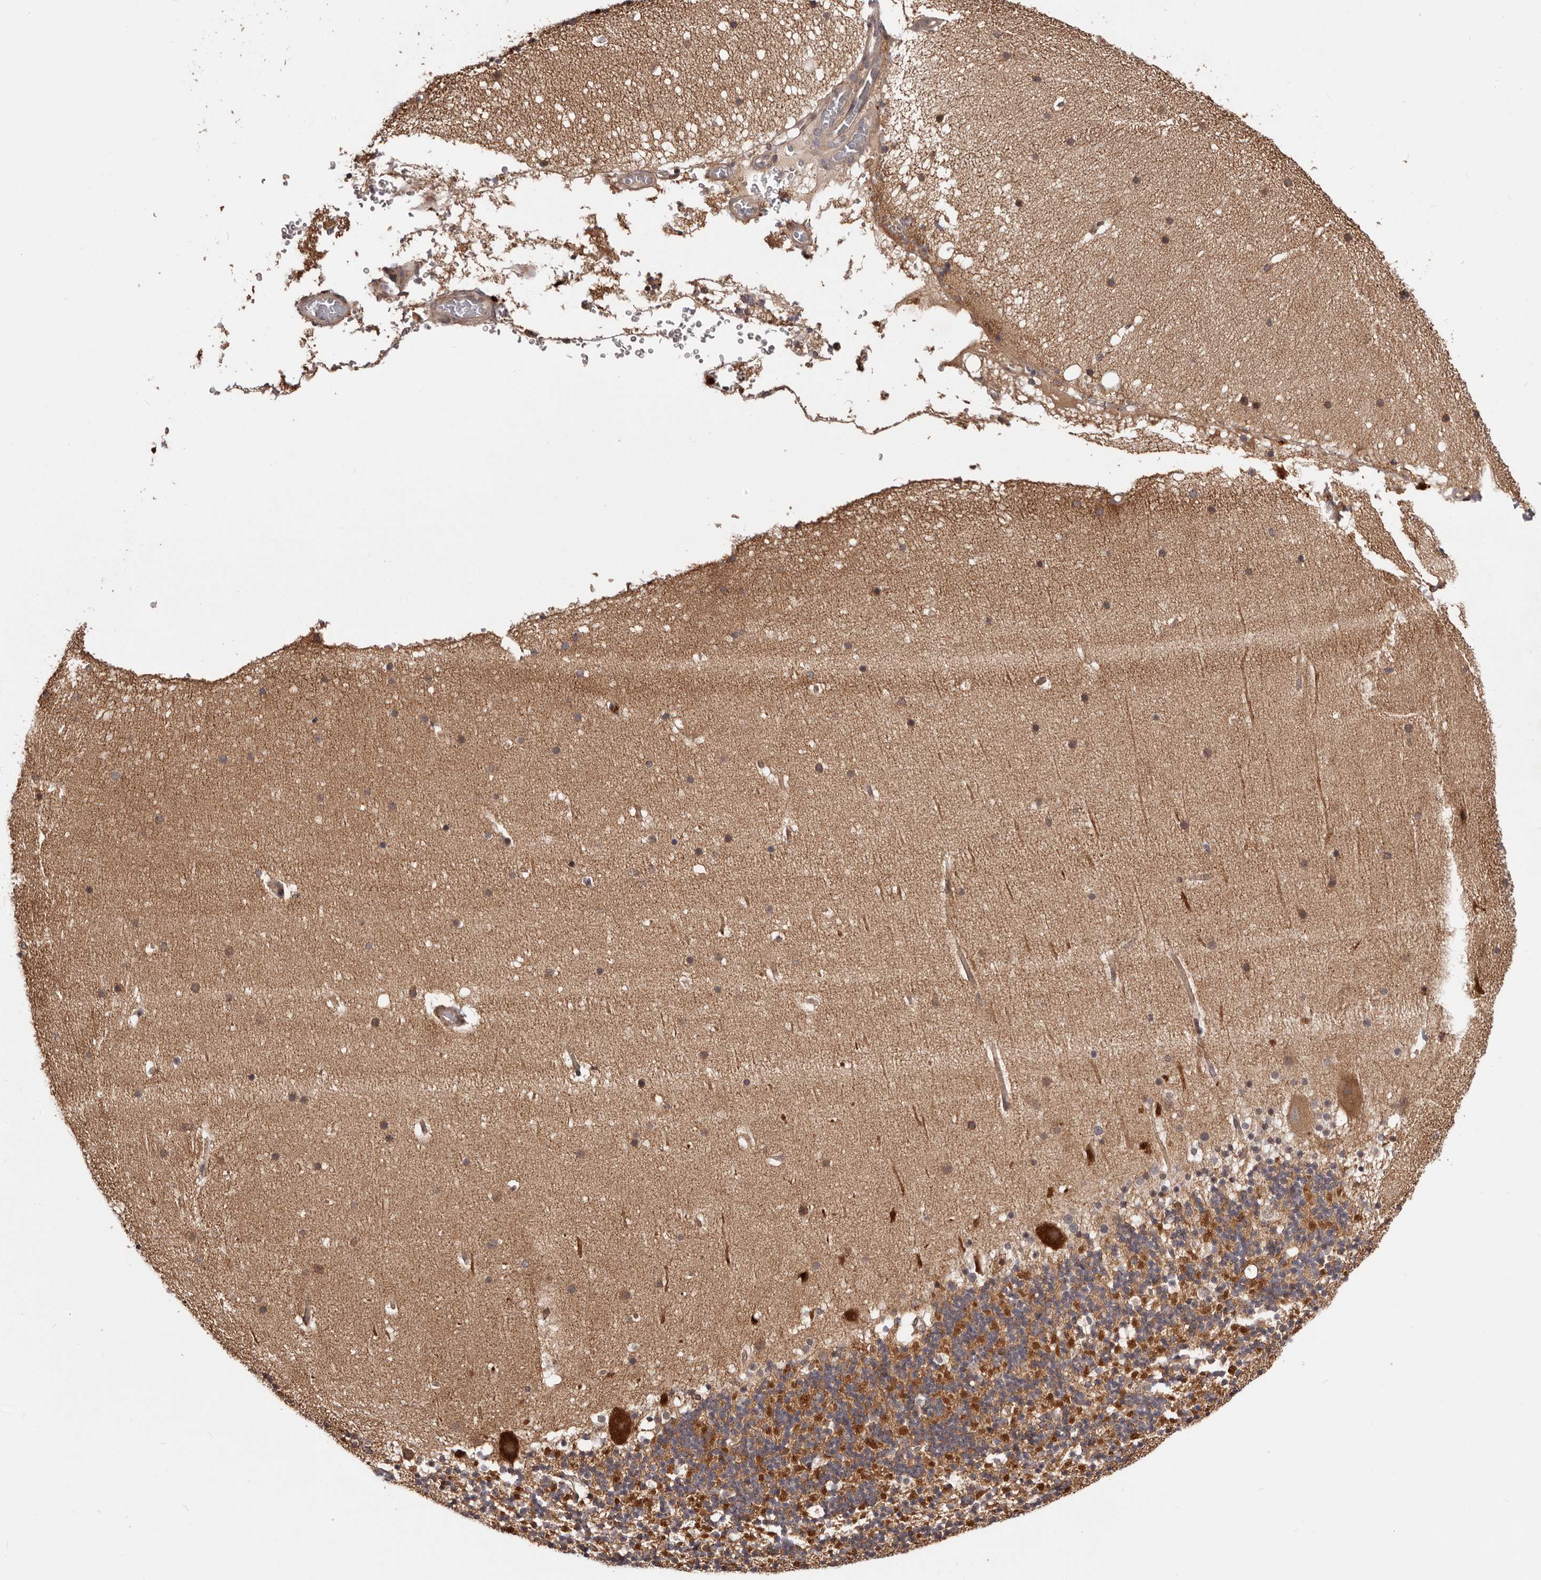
{"staining": {"intensity": "moderate", "quantity": "25%-75%", "location": "cytoplasmic/membranous"}, "tissue": "cerebellum", "cell_type": "Cells in granular layer", "image_type": "normal", "snomed": [{"axis": "morphology", "description": "Normal tissue, NOS"}, {"axis": "topography", "description": "Cerebellum"}], "caption": "IHC histopathology image of unremarkable cerebellum: human cerebellum stained using immunohistochemistry shows medium levels of moderate protein expression localized specifically in the cytoplasmic/membranous of cells in granular layer, appearing as a cytoplasmic/membranous brown color.", "gene": "MDP1", "patient": {"sex": "male", "age": 57}}